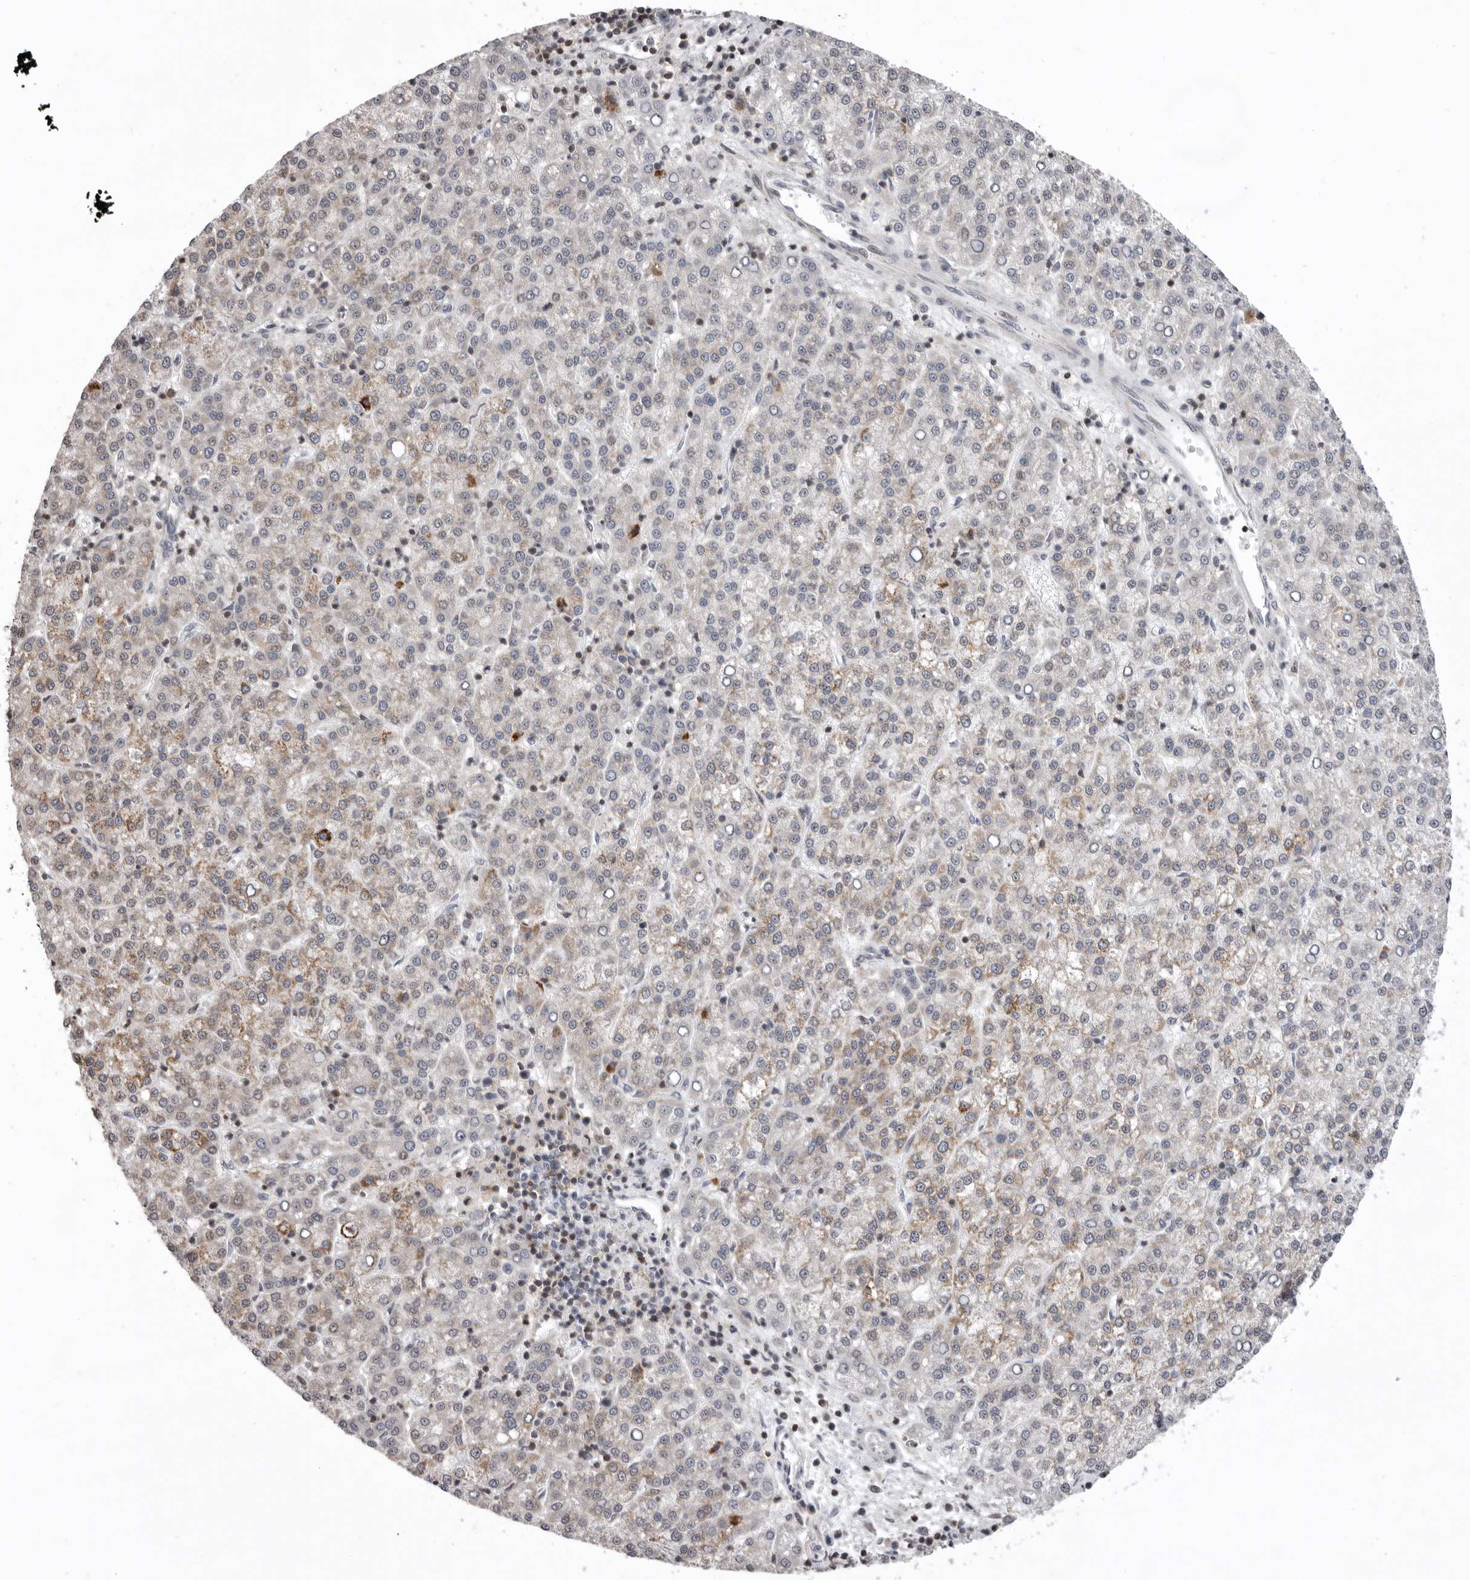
{"staining": {"intensity": "weak", "quantity": "25%-75%", "location": "cytoplasmic/membranous"}, "tissue": "liver cancer", "cell_type": "Tumor cells", "image_type": "cancer", "snomed": [{"axis": "morphology", "description": "Carcinoma, Hepatocellular, NOS"}, {"axis": "topography", "description": "Liver"}], "caption": "Human liver cancer (hepatocellular carcinoma) stained with a protein marker exhibits weak staining in tumor cells.", "gene": "AZIN1", "patient": {"sex": "female", "age": 58}}